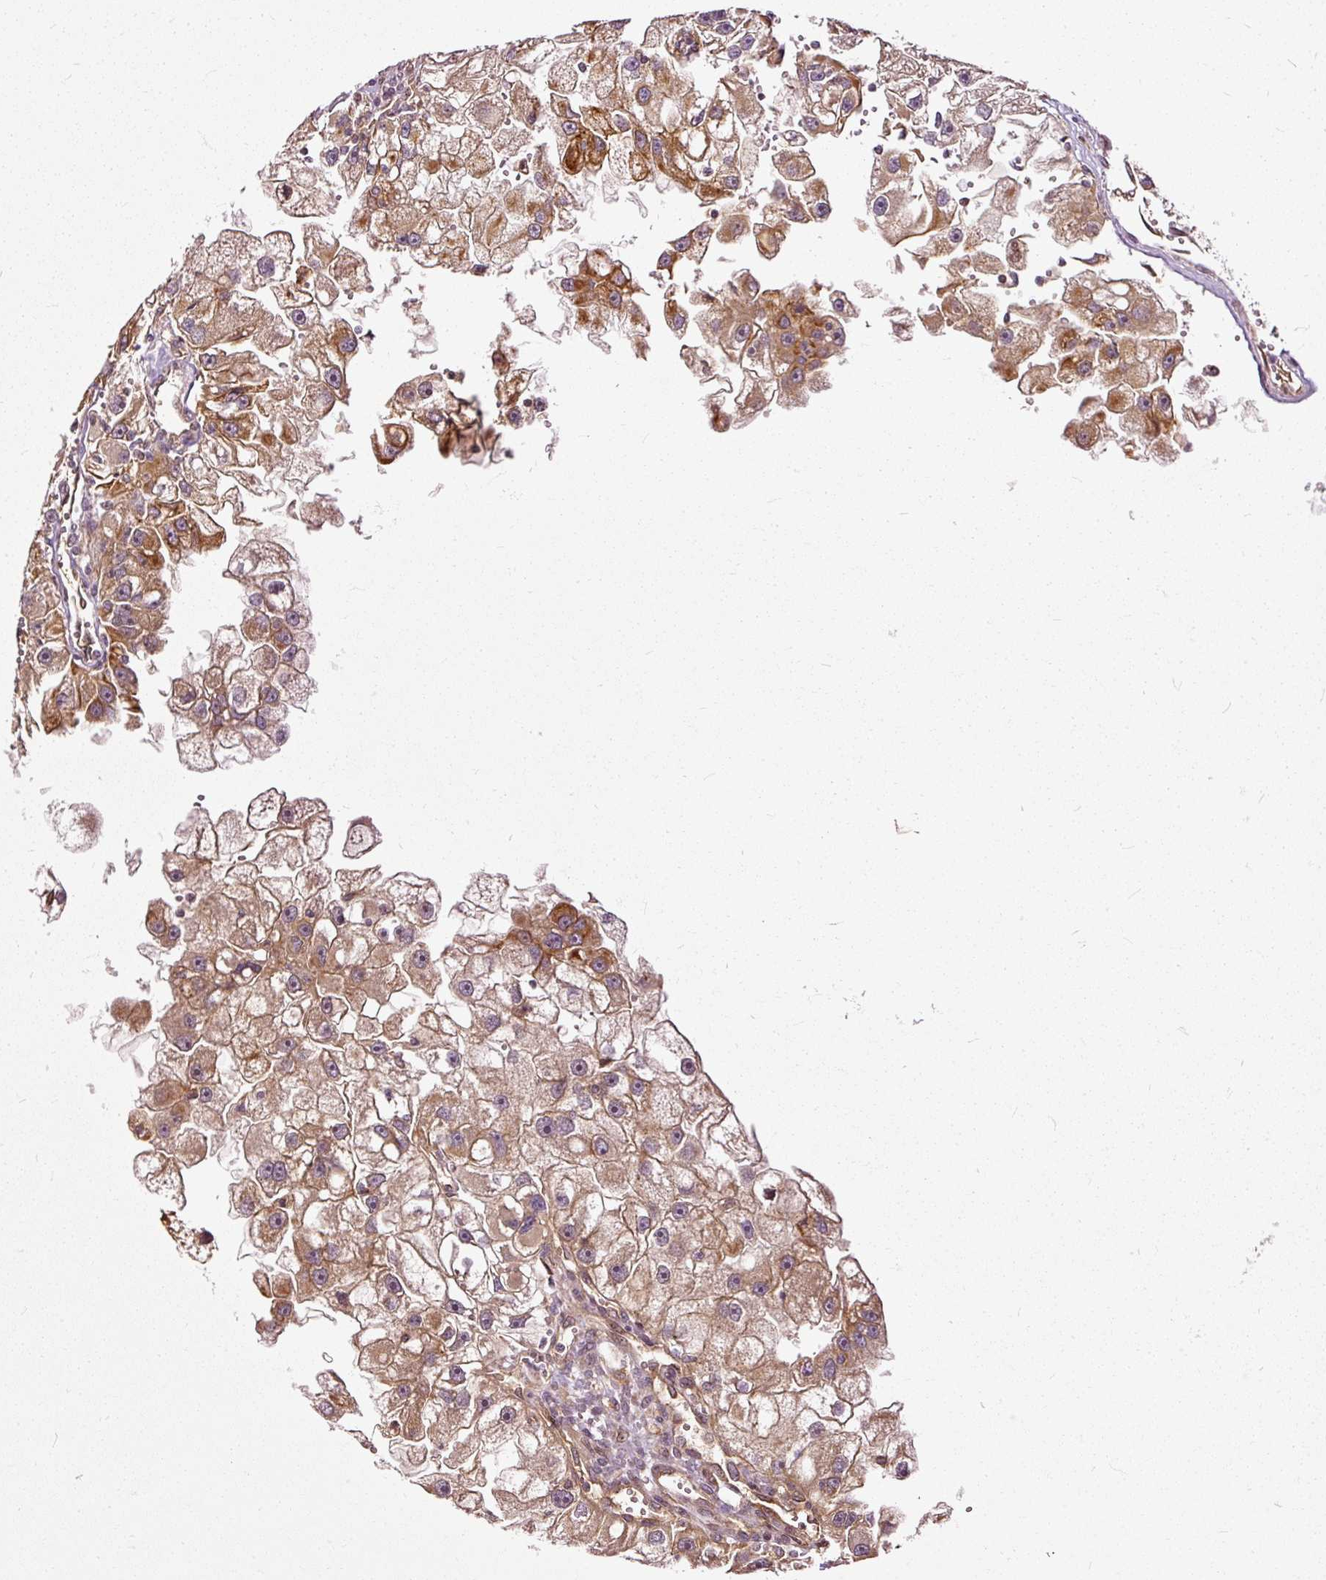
{"staining": {"intensity": "moderate", "quantity": ">75%", "location": "cytoplasmic/membranous"}, "tissue": "renal cancer", "cell_type": "Tumor cells", "image_type": "cancer", "snomed": [{"axis": "morphology", "description": "Adenocarcinoma, NOS"}, {"axis": "topography", "description": "Kidney"}], "caption": "A high-resolution photomicrograph shows IHC staining of renal cancer (adenocarcinoma), which shows moderate cytoplasmic/membranous positivity in about >75% of tumor cells.", "gene": "MIF4GD", "patient": {"sex": "male", "age": 63}}